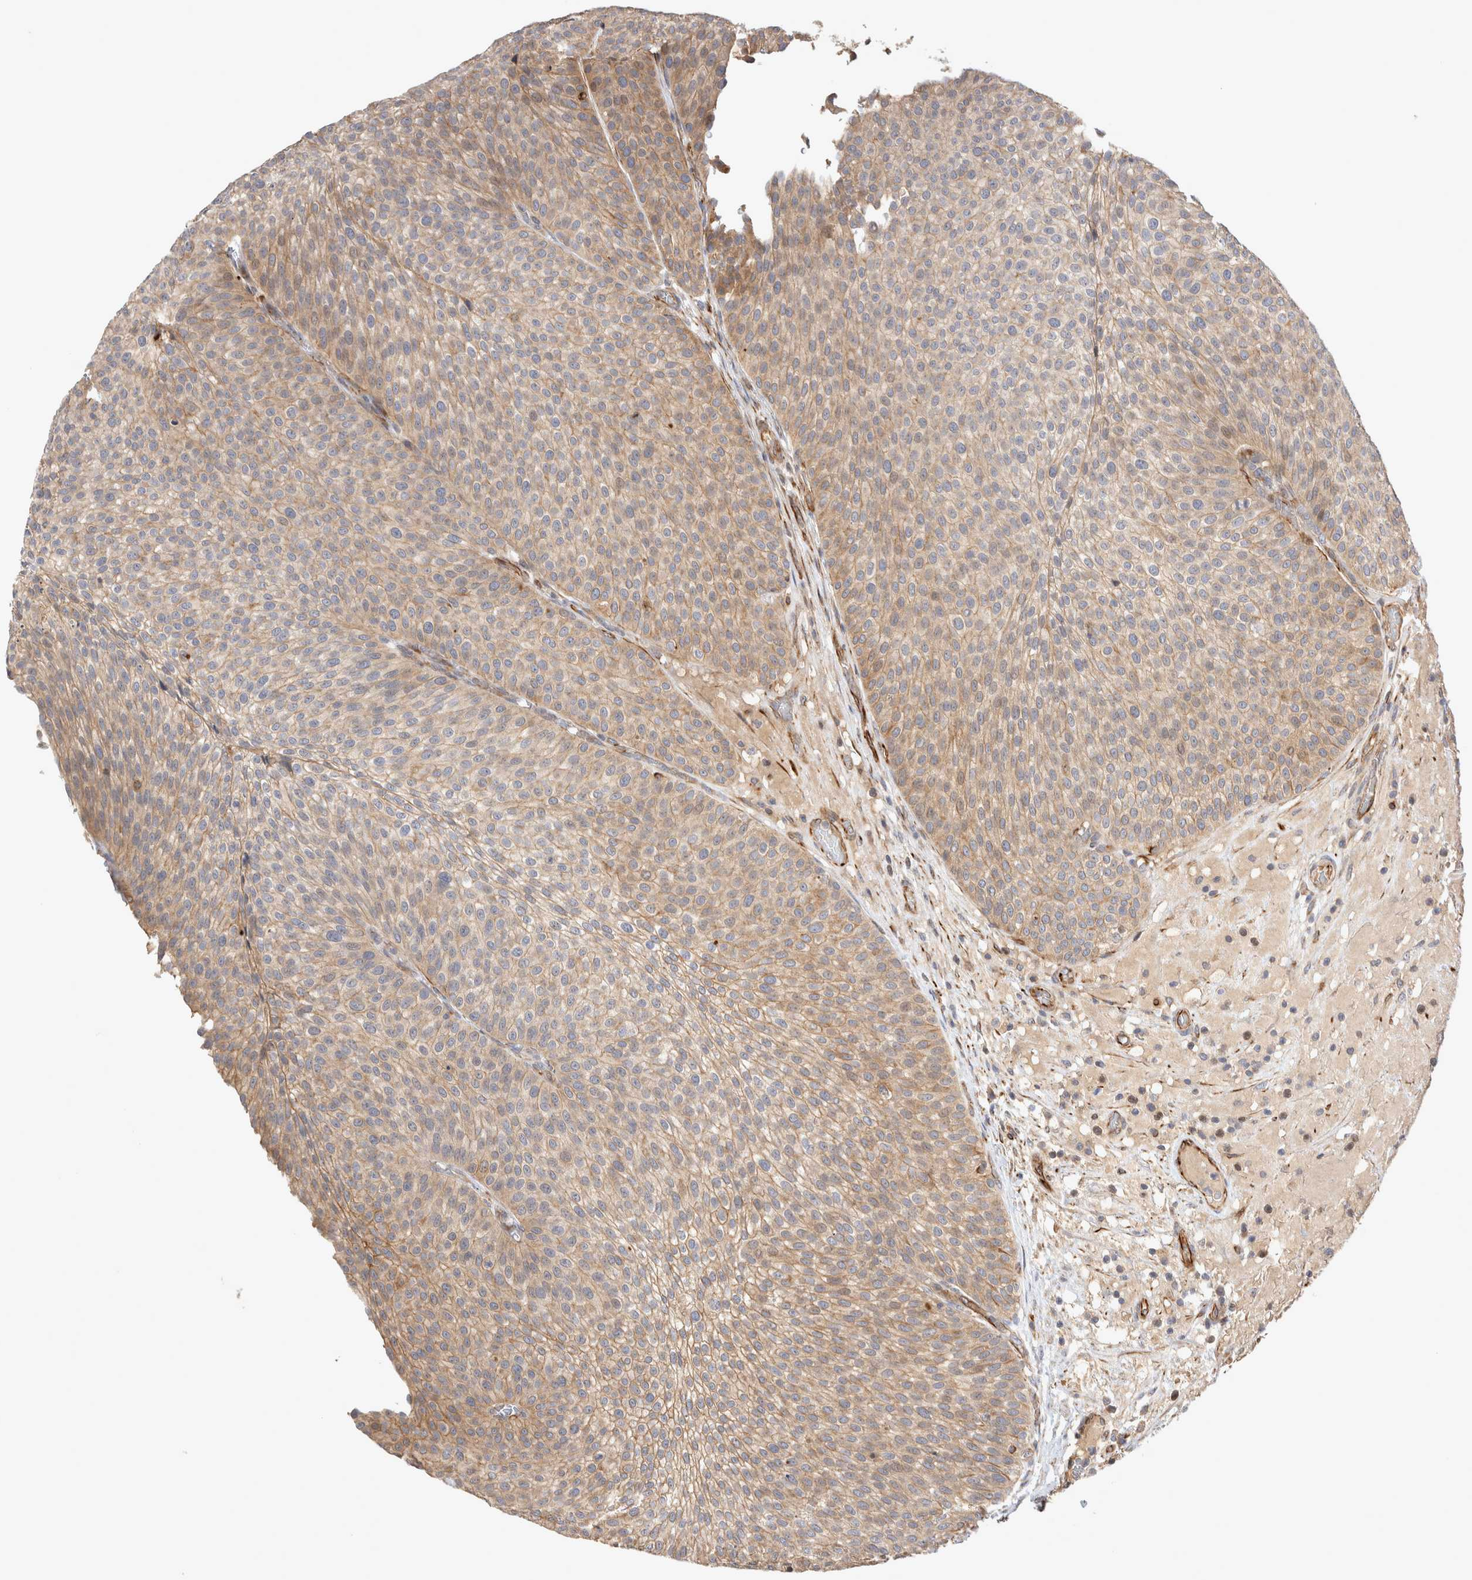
{"staining": {"intensity": "weak", "quantity": ">75%", "location": "cytoplasmic/membranous"}, "tissue": "urothelial cancer", "cell_type": "Tumor cells", "image_type": "cancer", "snomed": [{"axis": "morphology", "description": "Normal tissue, NOS"}, {"axis": "morphology", "description": "Urothelial carcinoma, Low grade"}, {"axis": "topography", "description": "Smooth muscle"}, {"axis": "topography", "description": "Urinary bladder"}], "caption": "Weak cytoplasmic/membranous expression for a protein is seen in about >75% of tumor cells of urothelial carcinoma (low-grade) using immunohistochemistry (IHC).", "gene": "NMU", "patient": {"sex": "male", "age": 60}}